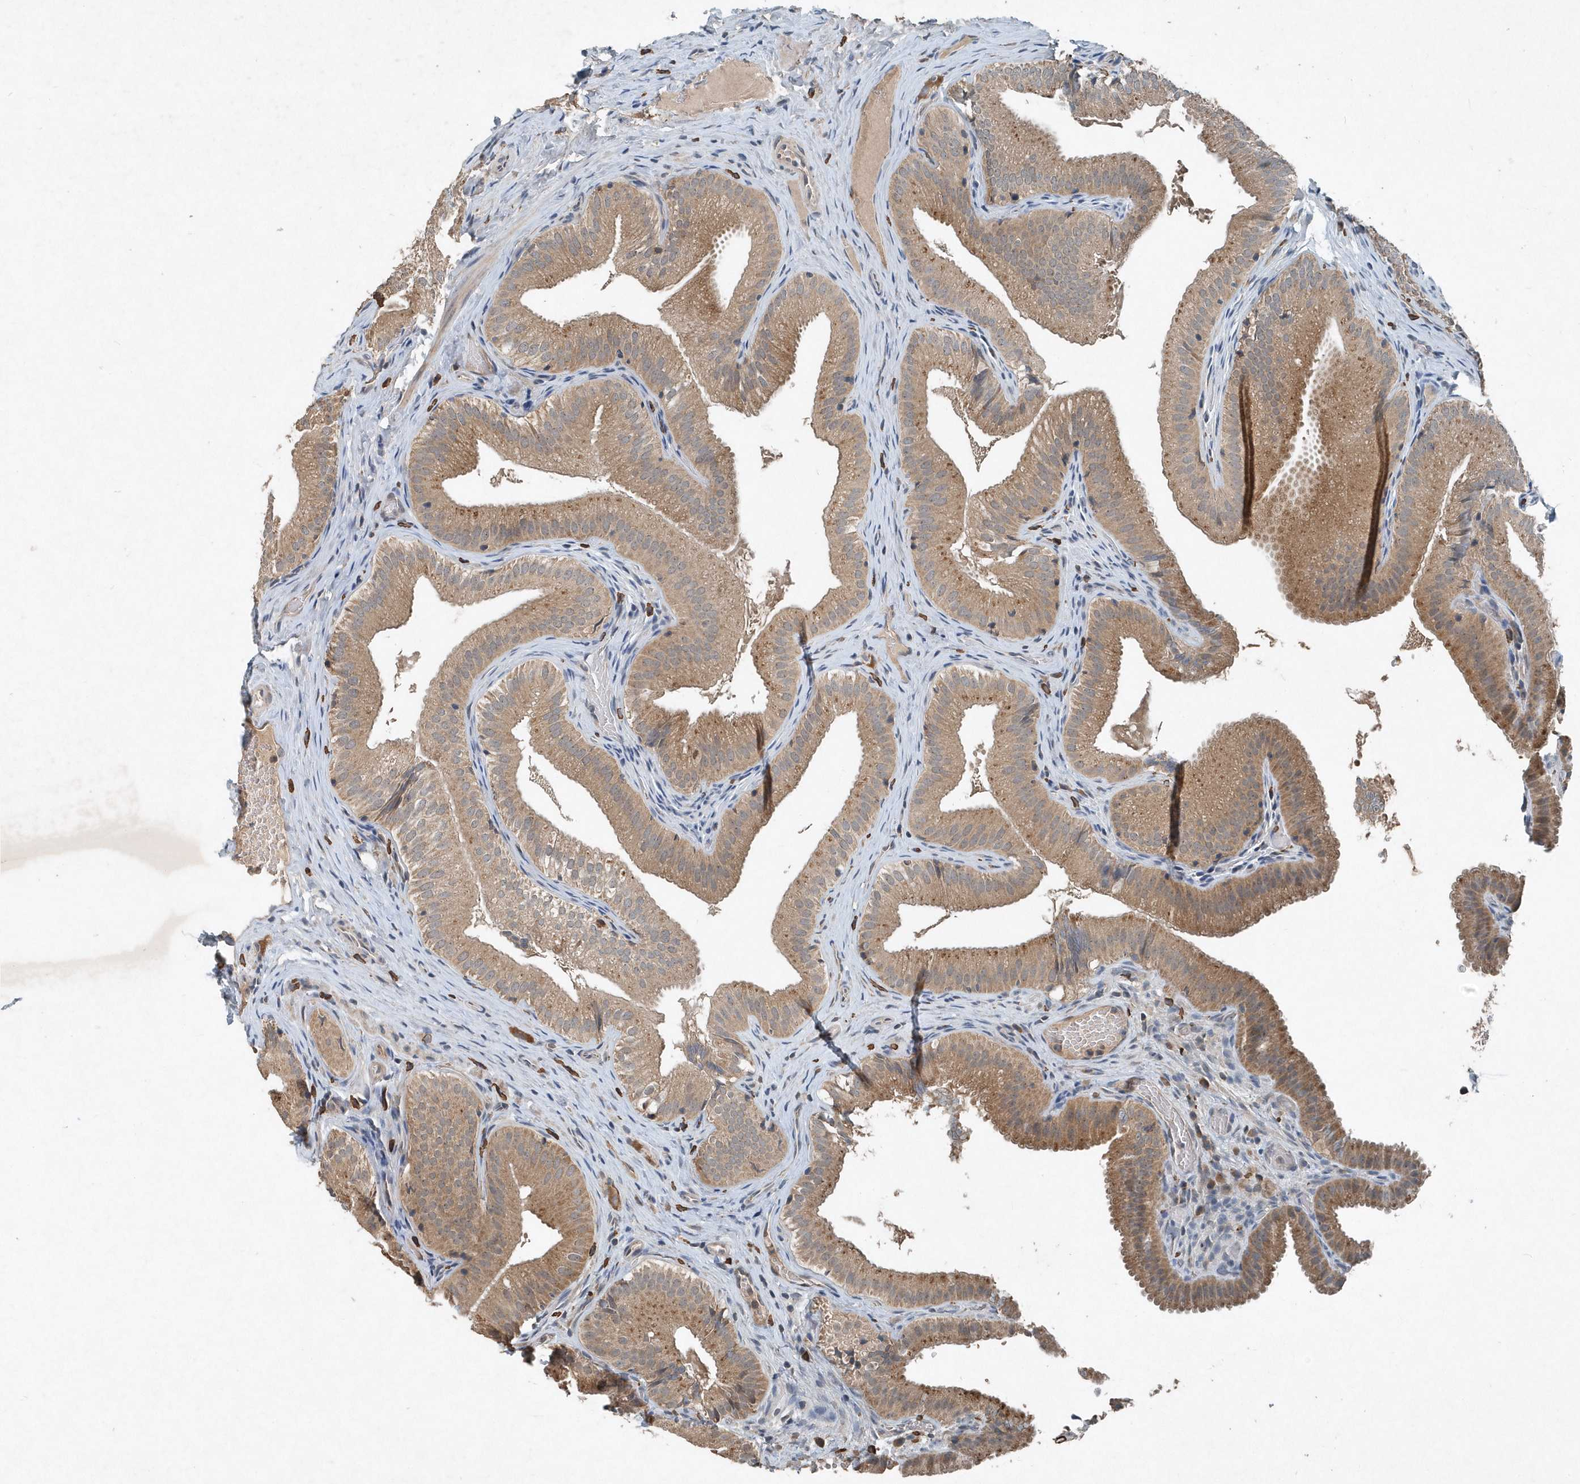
{"staining": {"intensity": "moderate", "quantity": ">75%", "location": "cytoplasmic/membranous"}, "tissue": "gallbladder", "cell_type": "Glandular cells", "image_type": "normal", "snomed": [{"axis": "morphology", "description": "Normal tissue, NOS"}, {"axis": "topography", "description": "Gallbladder"}], "caption": "Immunohistochemistry (IHC) of normal gallbladder exhibits medium levels of moderate cytoplasmic/membranous staining in approximately >75% of glandular cells.", "gene": "SCFD2", "patient": {"sex": "female", "age": 30}}